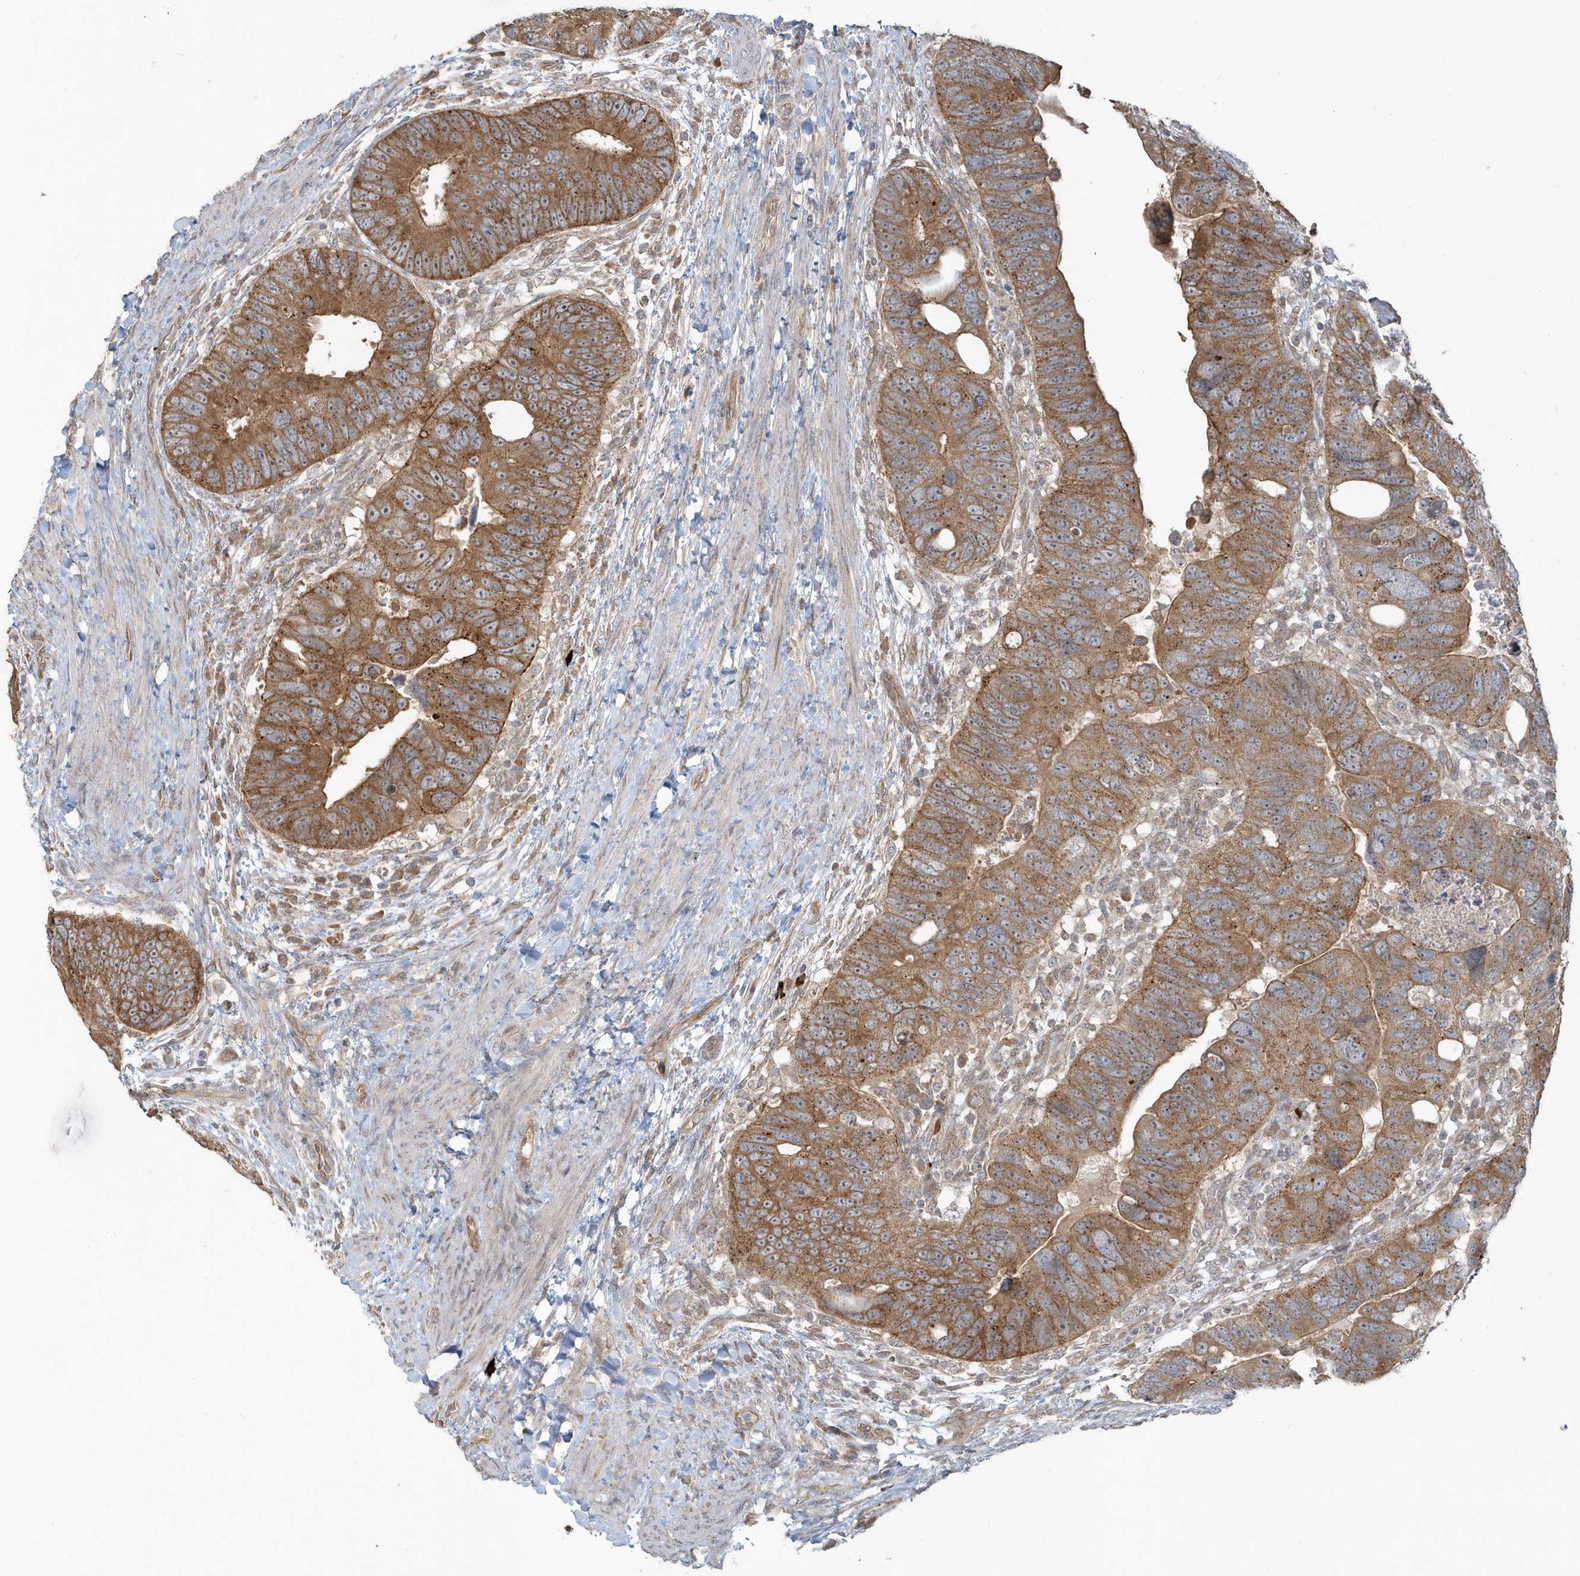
{"staining": {"intensity": "moderate", "quantity": ">75%", "location": "cytoplasmic/membranous"}, "tissue": "colorectal cancer", "cell_type": "Tumor cells", "image_type": "cancer", "snomed": [{"axis": "morphology", "description": "Adenocarcinoma, NOS"}, {"axis": "topography", "description": "Rectum"}], "caption": "Immunohistochemistry (DAB (3,3'-diaminobenzidine)) staining of human colorectal cancer (adenocarcinoma) reveals moderate cytoplasmic/membranous protein positivity in about >75% of tumor cells.", "gene": "STIM2", "patient": {"sex": "male", "age": 59}}